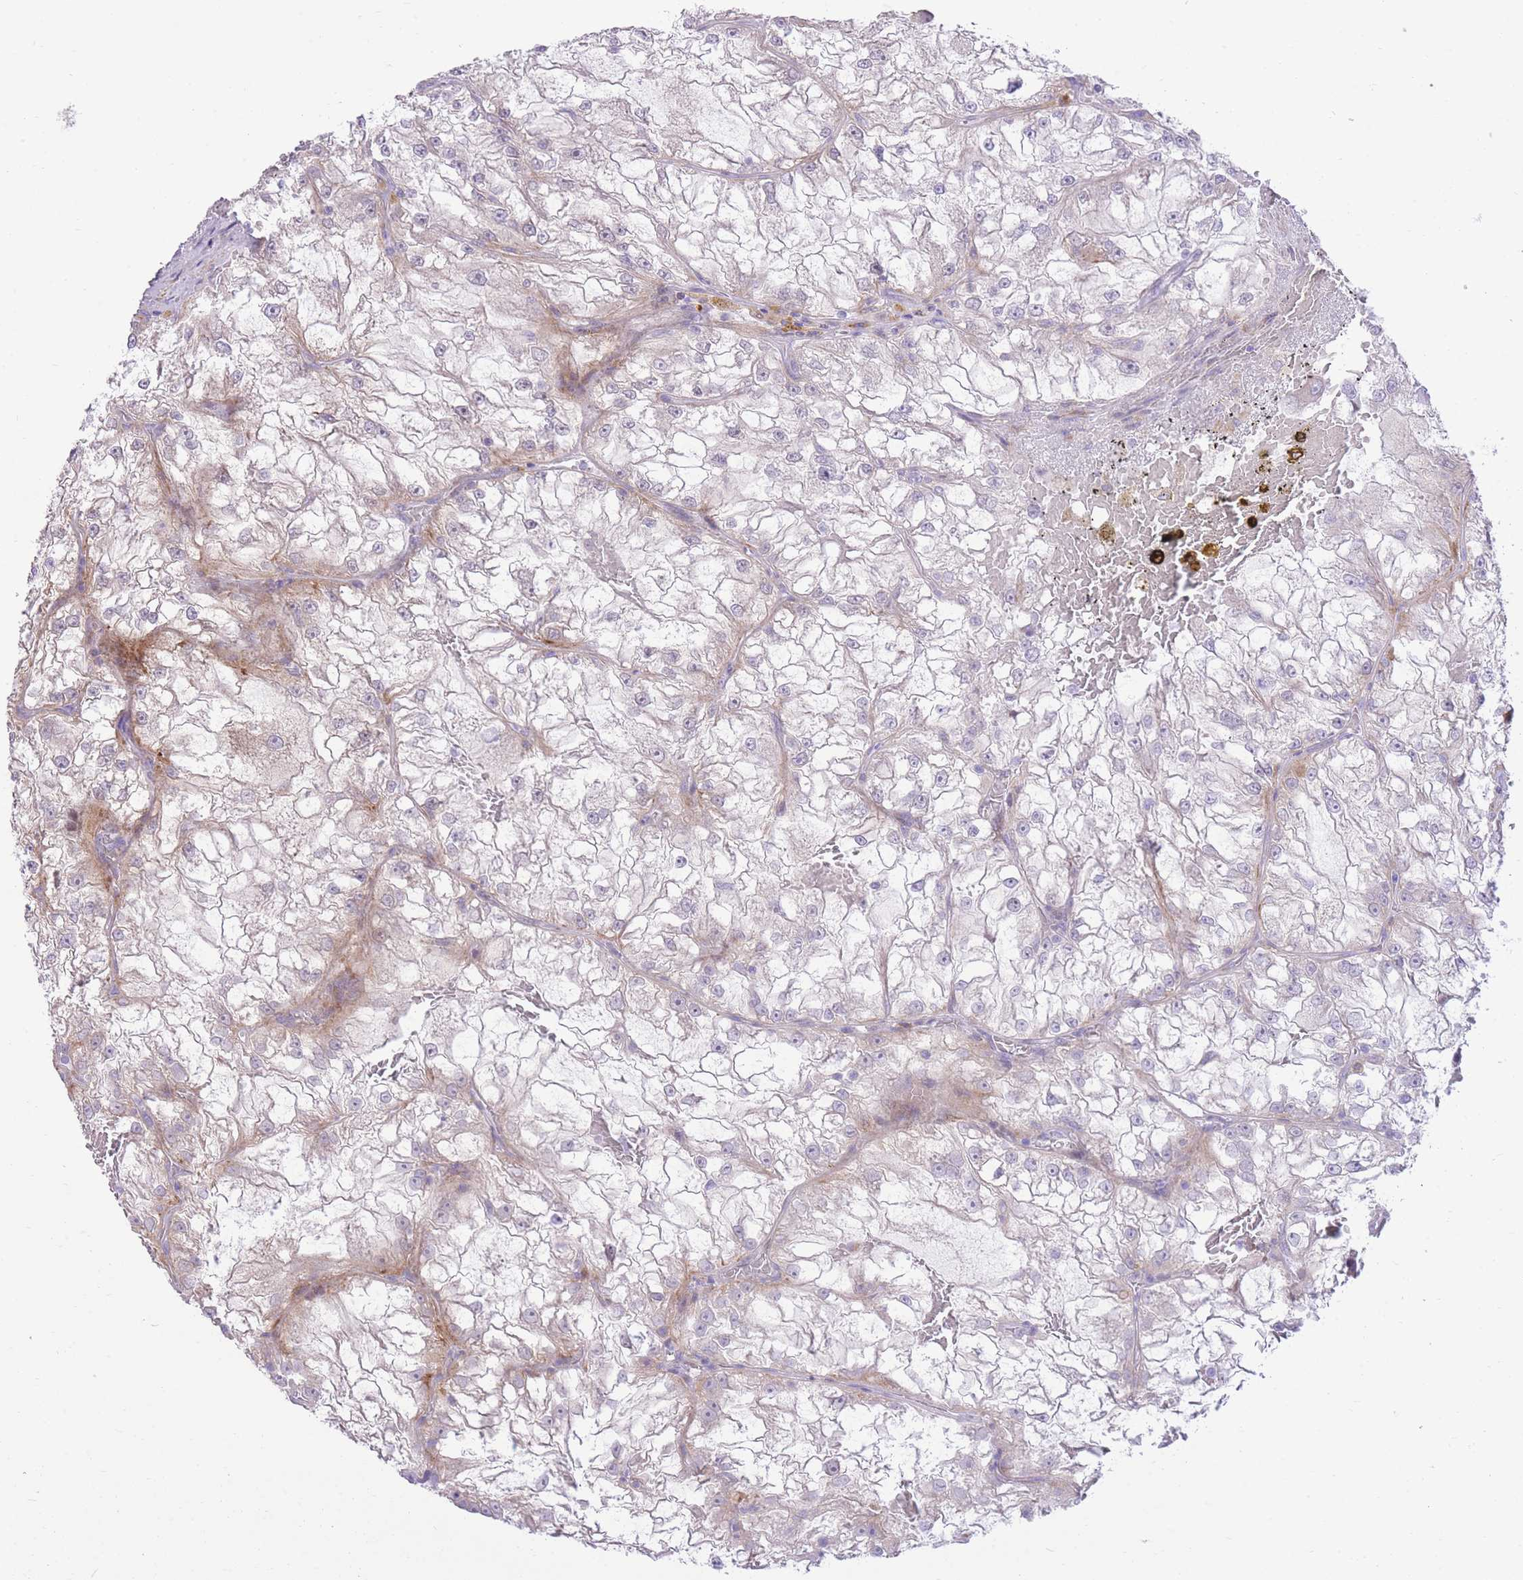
{"staining": {"intensity": "negative", "quantity": "none", "location": "none"}, "tissue": "renal cancer", "cell_type": "Tumor cells", "image_type": "cancer", "snomed": [{"axis": "morphology", "description": "Adenocarcinoma, NOS"}, {"axis": "topography", "description": "Kidney"}], "caption": "A micrograph of adenocarcinoma (renal) stained for a protein displays no brown staining in tumor cells.", "gene": "SLC4A4", "patient": {"sex": "female", "age": 72}}